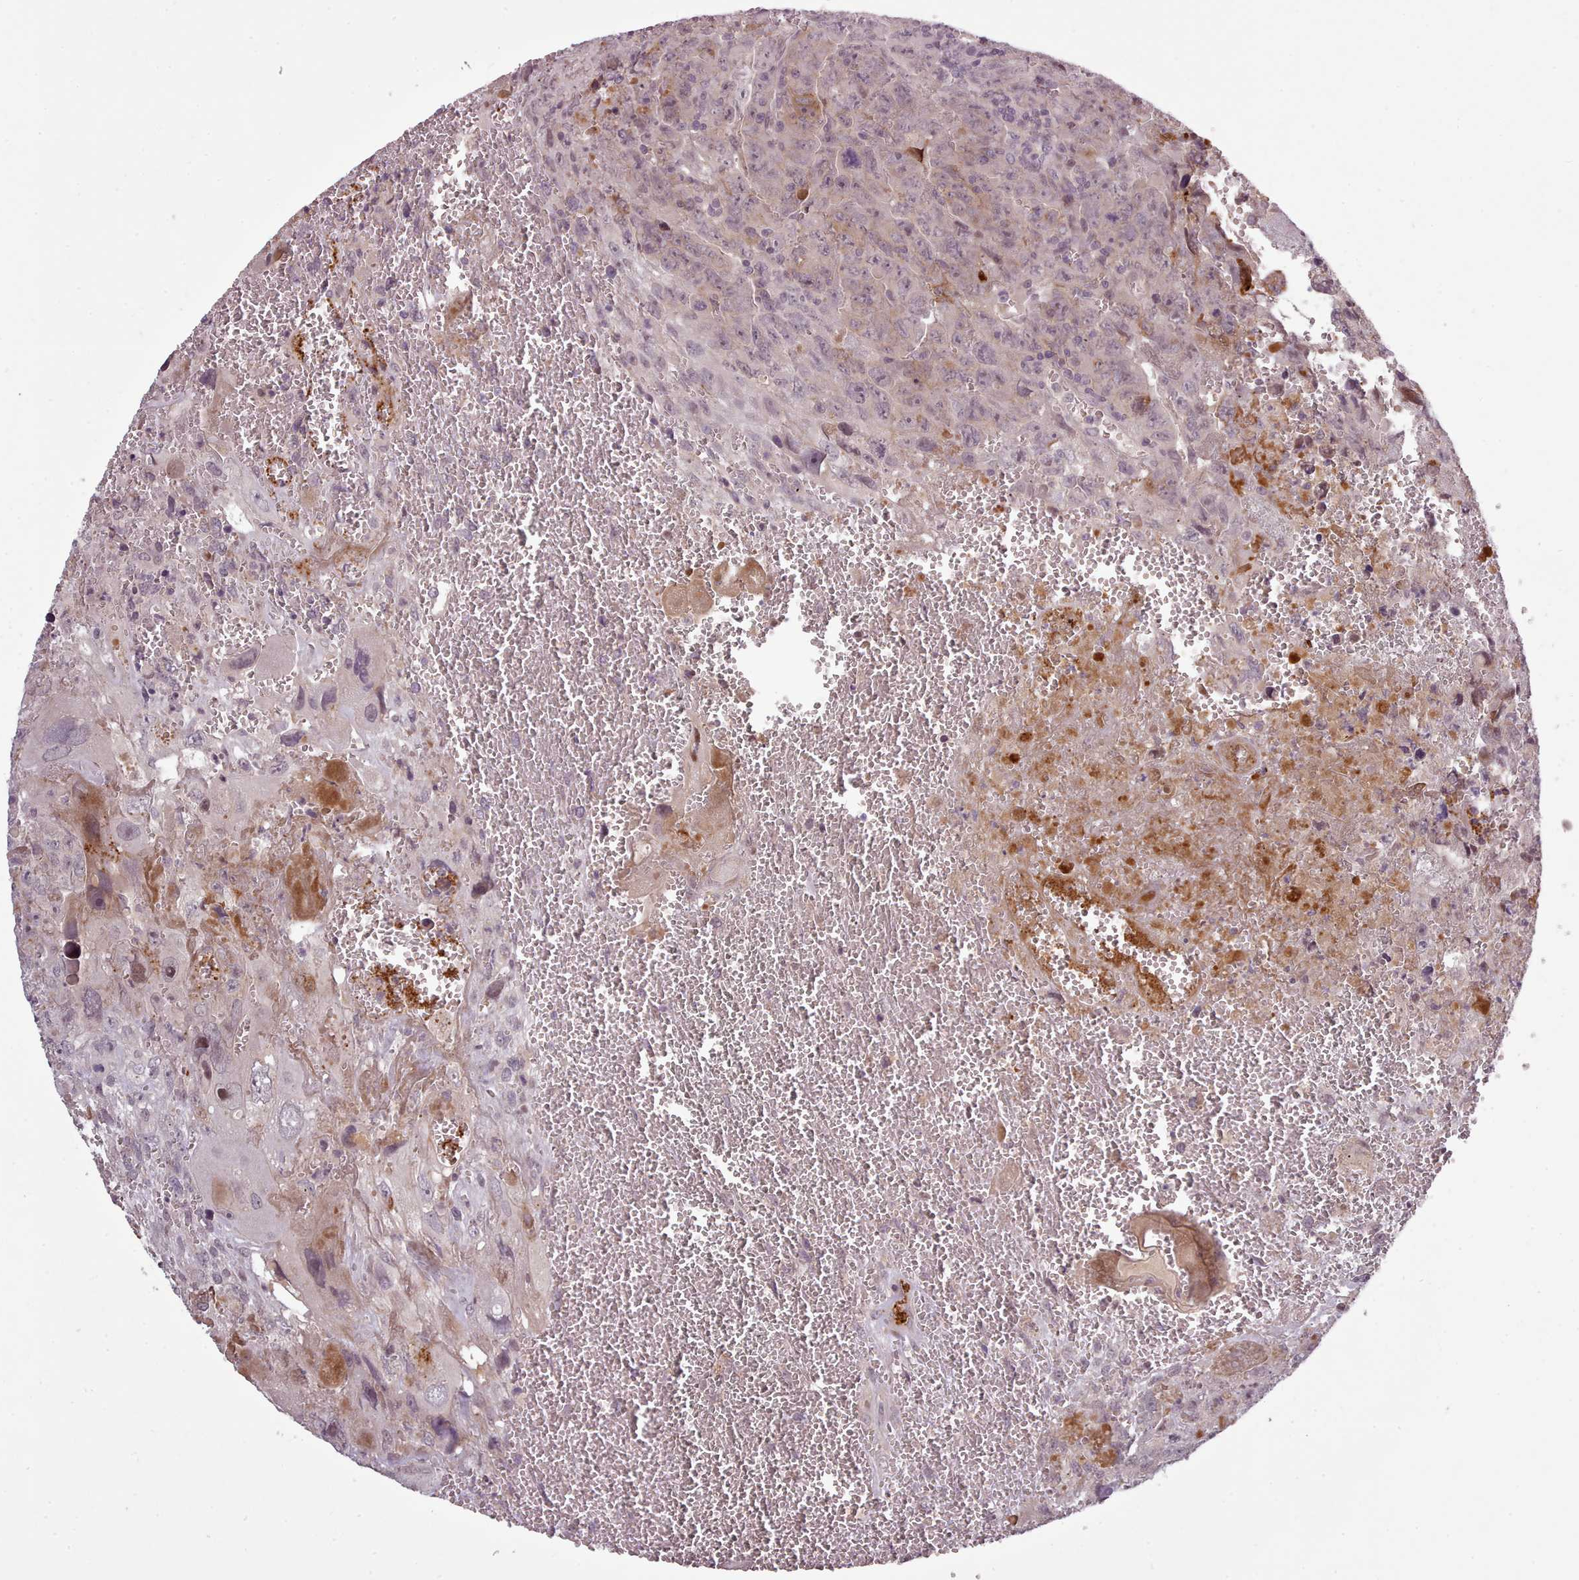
{"staining": {"intensity": "moderate", "quantity": "<25%", "location": "cytoplasmic/membranous"}, "tissue": "testis cancer", "cell_type": "Tumor cells", "image_type": "cancer", "snomed": [{"axis": "morphology", "description": "Carcinoma, Embryonal, NOS"}, {"axis": "topography", "description": "Testis"}], "caption": "High-power microscopy captured an IHC photomicrograph of testis embryonal carcinoma, revealing moderate cytoplasmic/membranous expression in about <25% of tumor cells. (IHC, brightfield microscopy, high magnification).", "gene": "LEFTY2", "patient": {"sex": "male", "age": 28}}